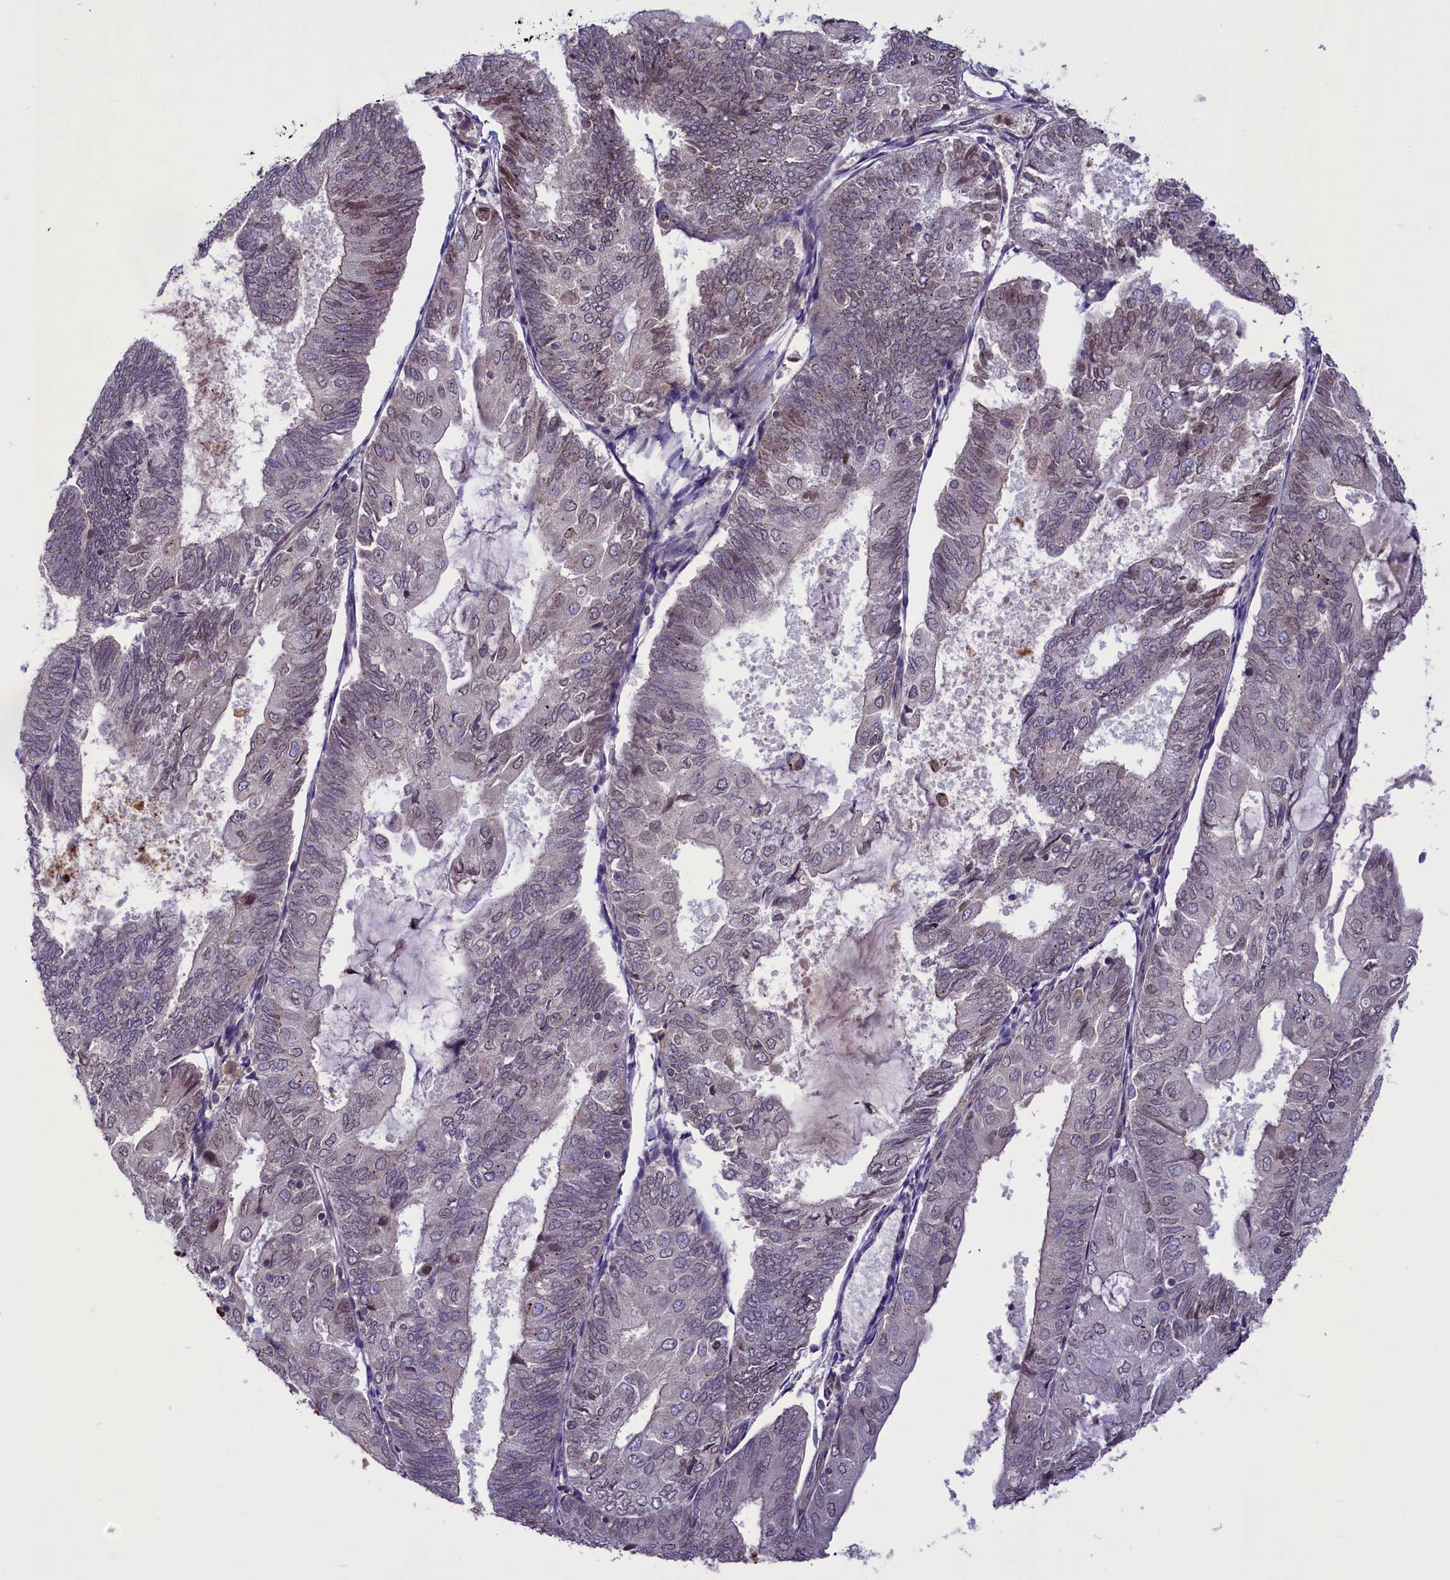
{"staining": {"intensity": "moderate", "quantity": "<25%", "location": "nuclear"}, "tissue": "endometrial cancer", "cell_type": "Tumor cells", "image_type": "cancer", "snomed": [{"axis": "morphology", "description": "Adenocarcinoma, NOS"}, {"axis": "topography", "description": "Endometrium"}], "caption": "Endometrial adenocarcinoma was stained to show a protein in brown. There is low levels of moderate nuclear positivity in about <25% of tumor cells.", "gene": "CCDC125", "patient": {"sex": "female", "age": 81}}